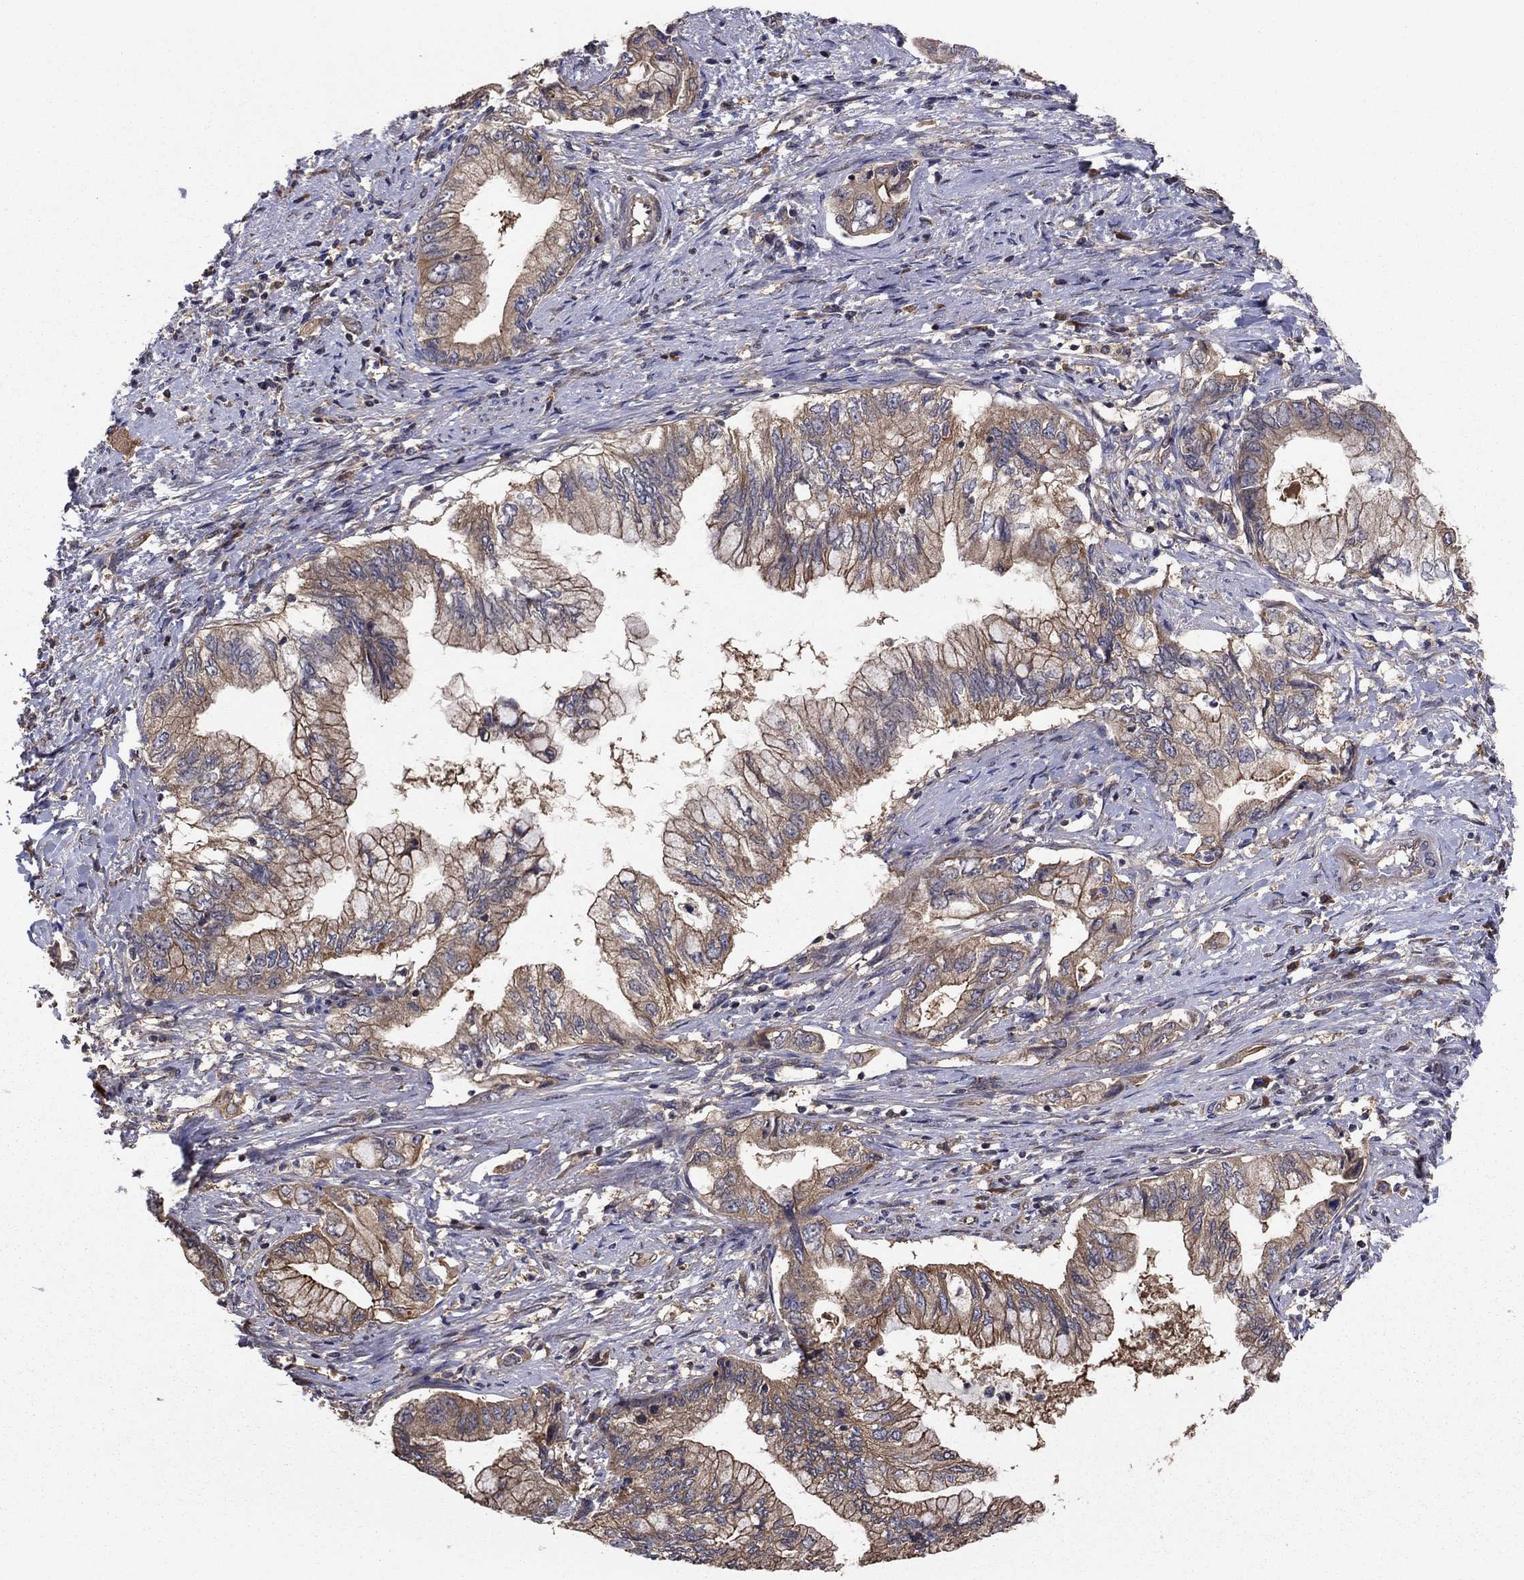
{"staining": {"intensity": "moderate", "quantity": ">75%", "location": "cytoplasmic/membranous"}, "tissue": "pancreatic cancer", "cell_type": "Tumor cells", "image_type": "cancer", "snomed": [{"axis": "morphology", "description": "Adenocarcinoma, NOS"}, {"axis": "topography", "description": "Pancreas"}], "caption": "Immunohistochemical staining of human adenocarcinoma (pancreatic) shows moderate cytoplasmic/membranous protein expression in about >75% of tumor cells.", "gene": "BABAM2", "patient": {"sex": "female", "age": 73}}